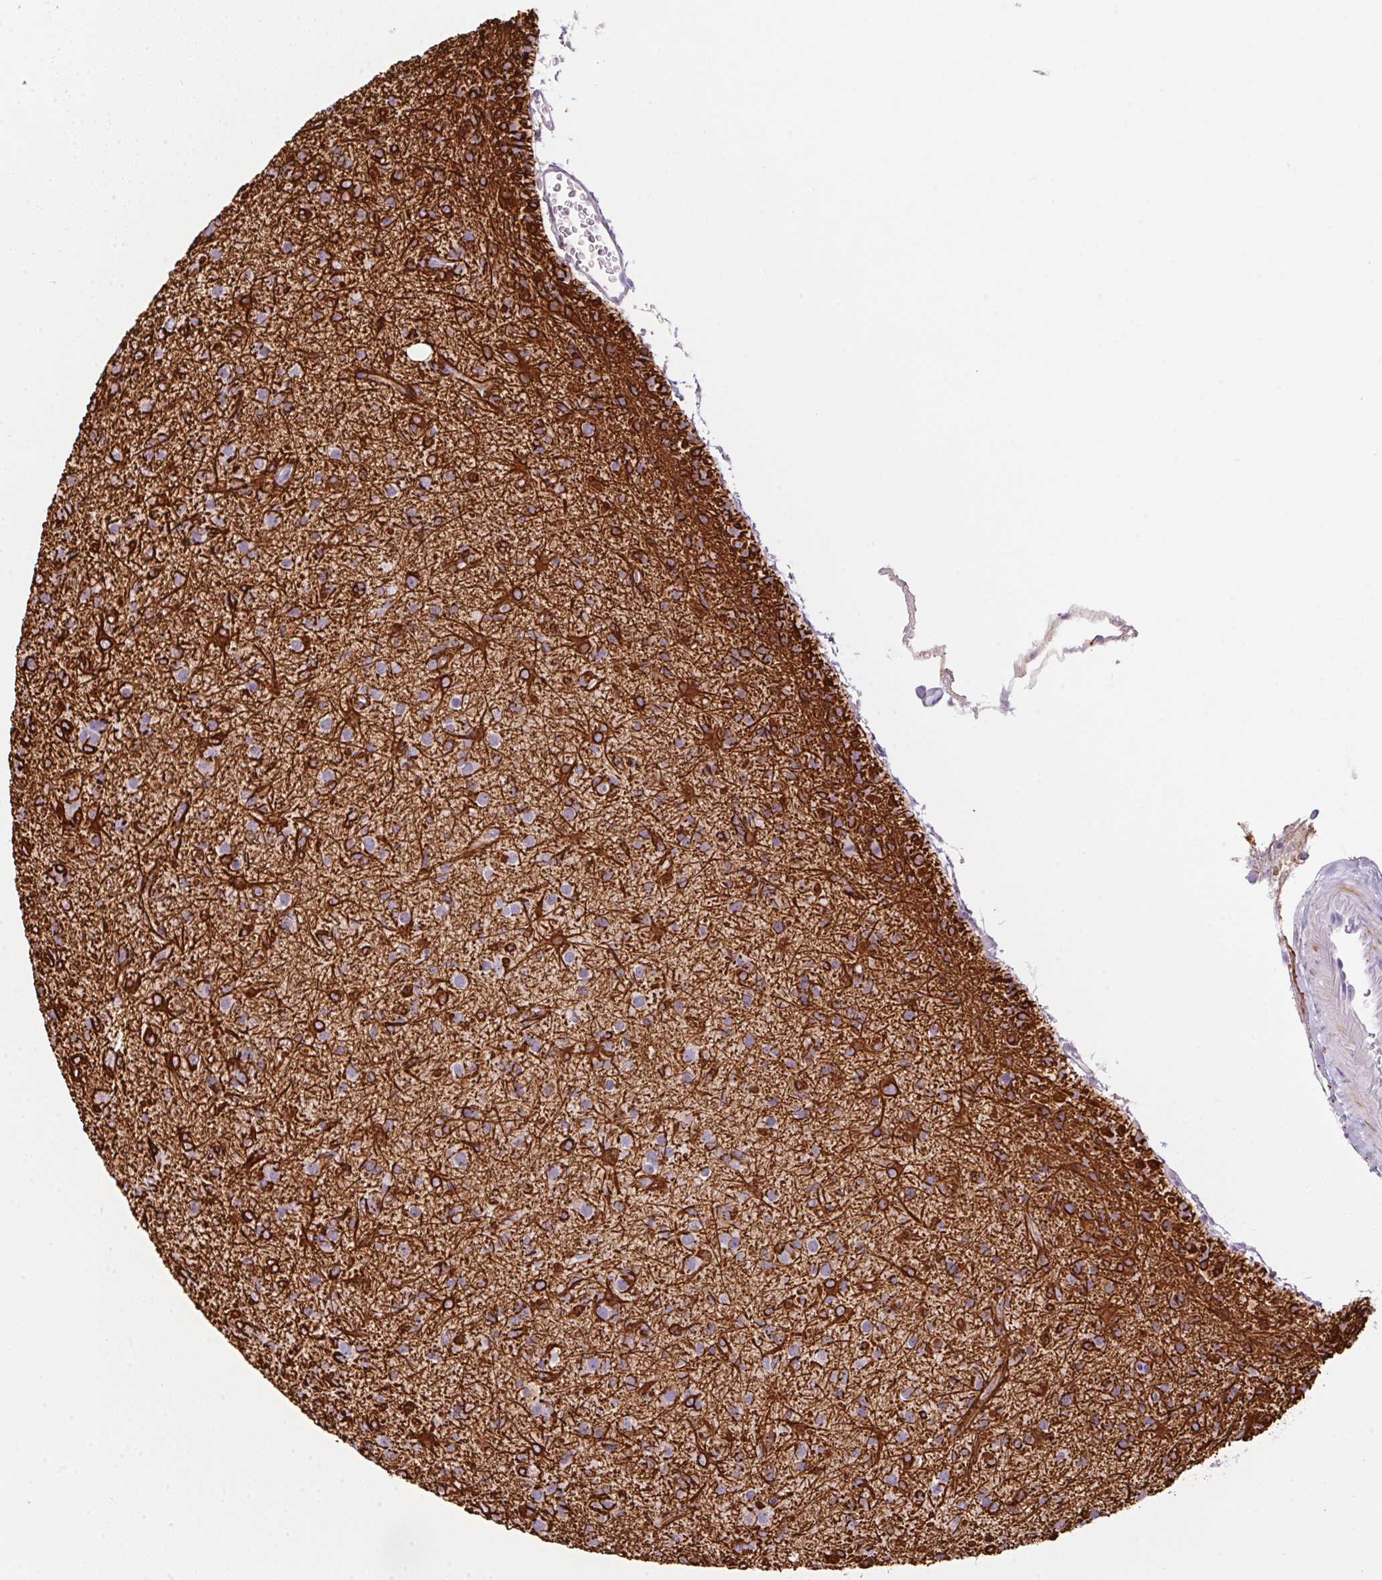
{"staining": {"intensity": "strong", "quantity": "<25%", "location": "cytoplasmic/membranous"}, "tissue": "glioma", "cell_type": "Tumor cells", "image_type": "cancer", "snomed": [{"axis": "morphology", "description": "Glioma, malignant, Low grade"}, {"axis": "topography", "description": "Brain"}], "caption": "Immunohistochemistry micrograph of neoplastic tissue: malignant low-grade glioma stained using immunohistochemistry (IHC) reveals medium levels of strong protein expression localized specifically in the cytoplasmic/membranous of tumor cells, appearing as a cytoplasmic/membranous brown color.", "gene": "ECPAS", "patient": {"sex": "male", "age": 65}}